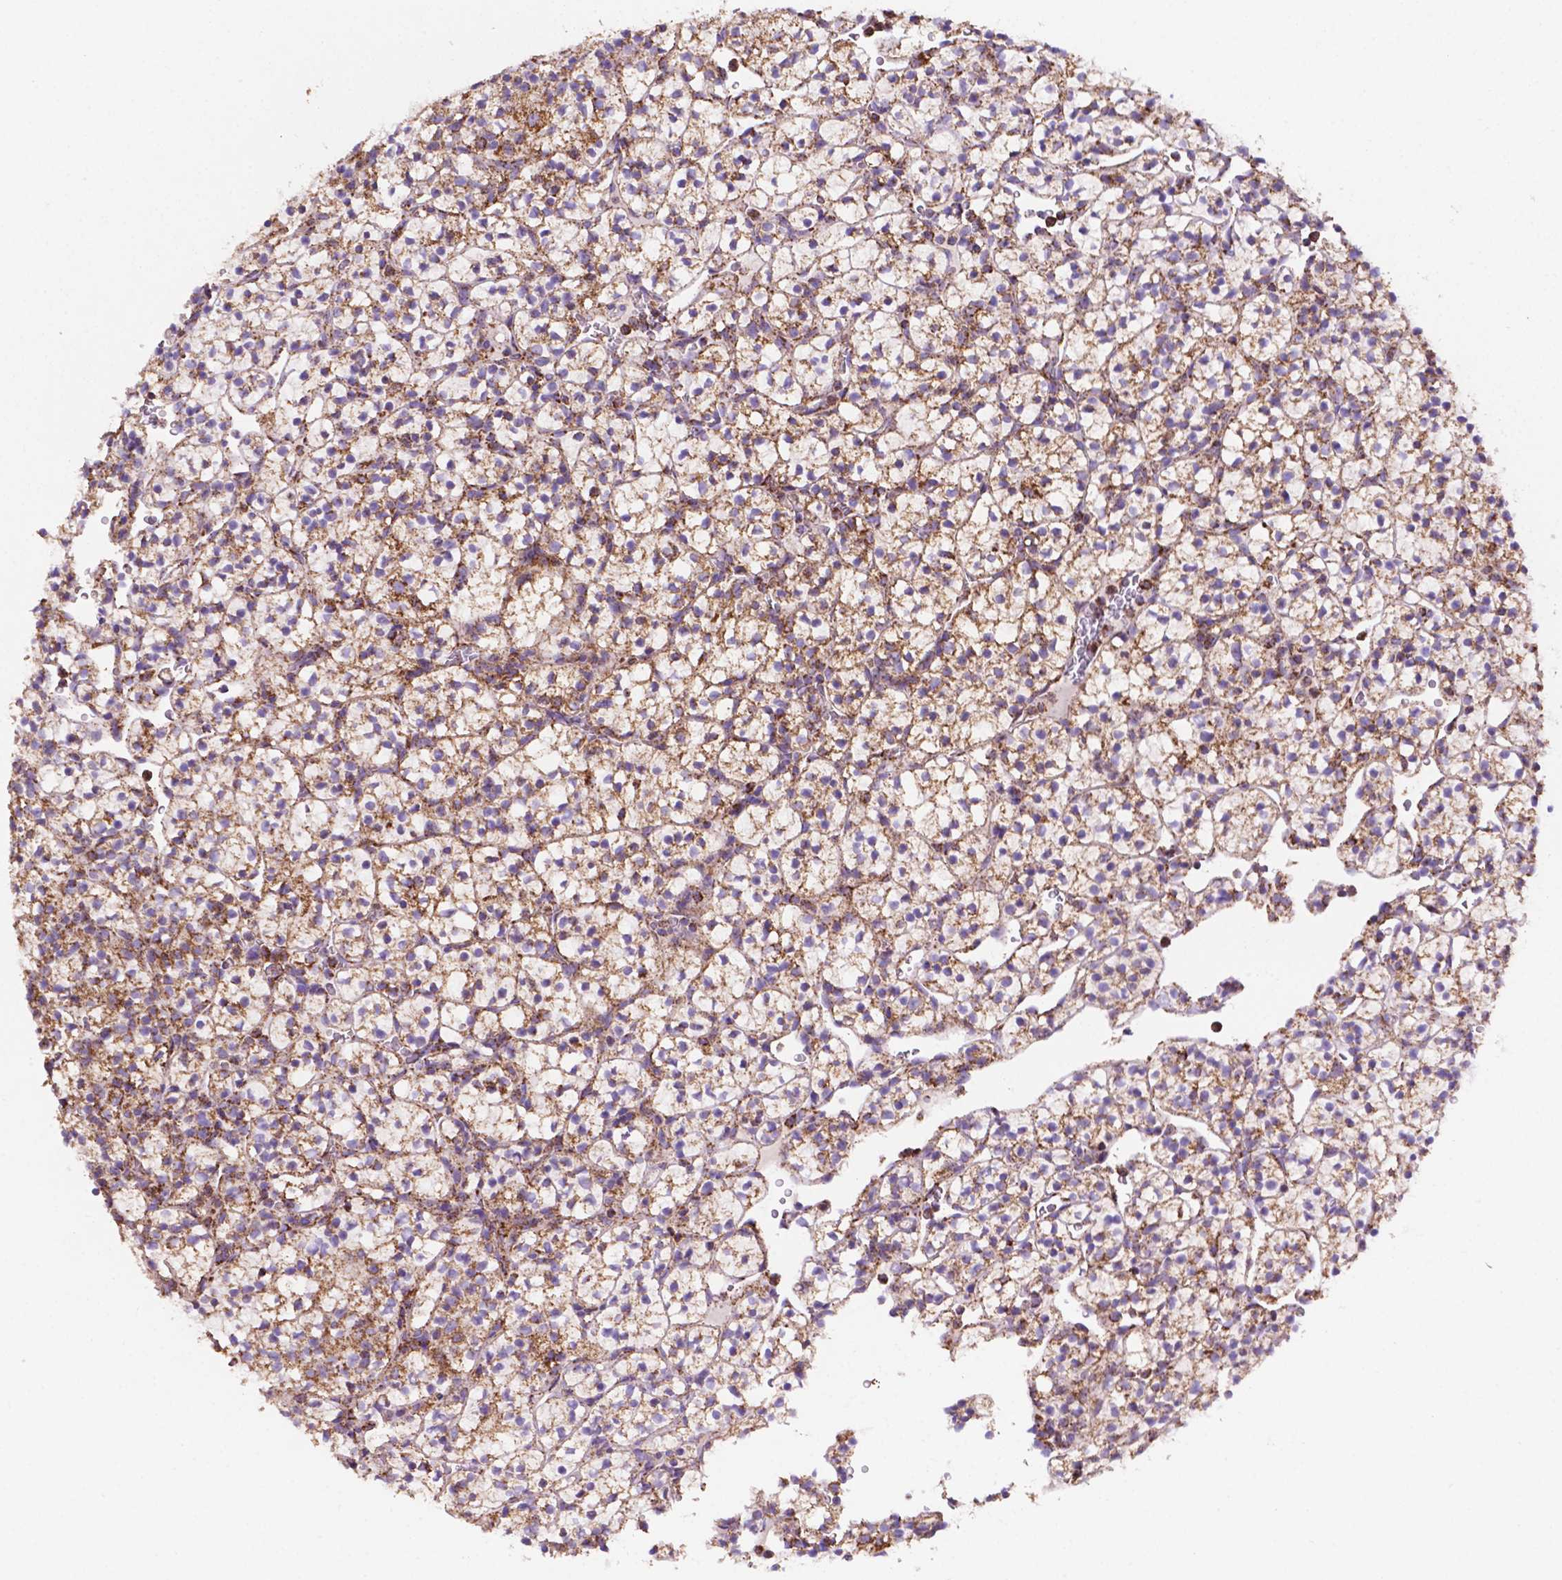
{"staining": {"intensity": "moderate", "quantity": ">75%", "location": "cytoplasmic/membranous"}, "tissue": "renal cancer", "cell_type": "Tumor cells", "image_type": "cancer", "snomed": [{"axis": "morphology", "description": "Adenocarcinoma, NOS"}, {"axis": "topography", "description": "Kidney"}], "caption": "The image shows a brown stain indicating the presence of a protein in the cytoplasmic/membranous of tumor cells in renal cancer (adenocarcinoma).", "gene": "HSPD1", "patient": {"sex": "female", "age": 89}}